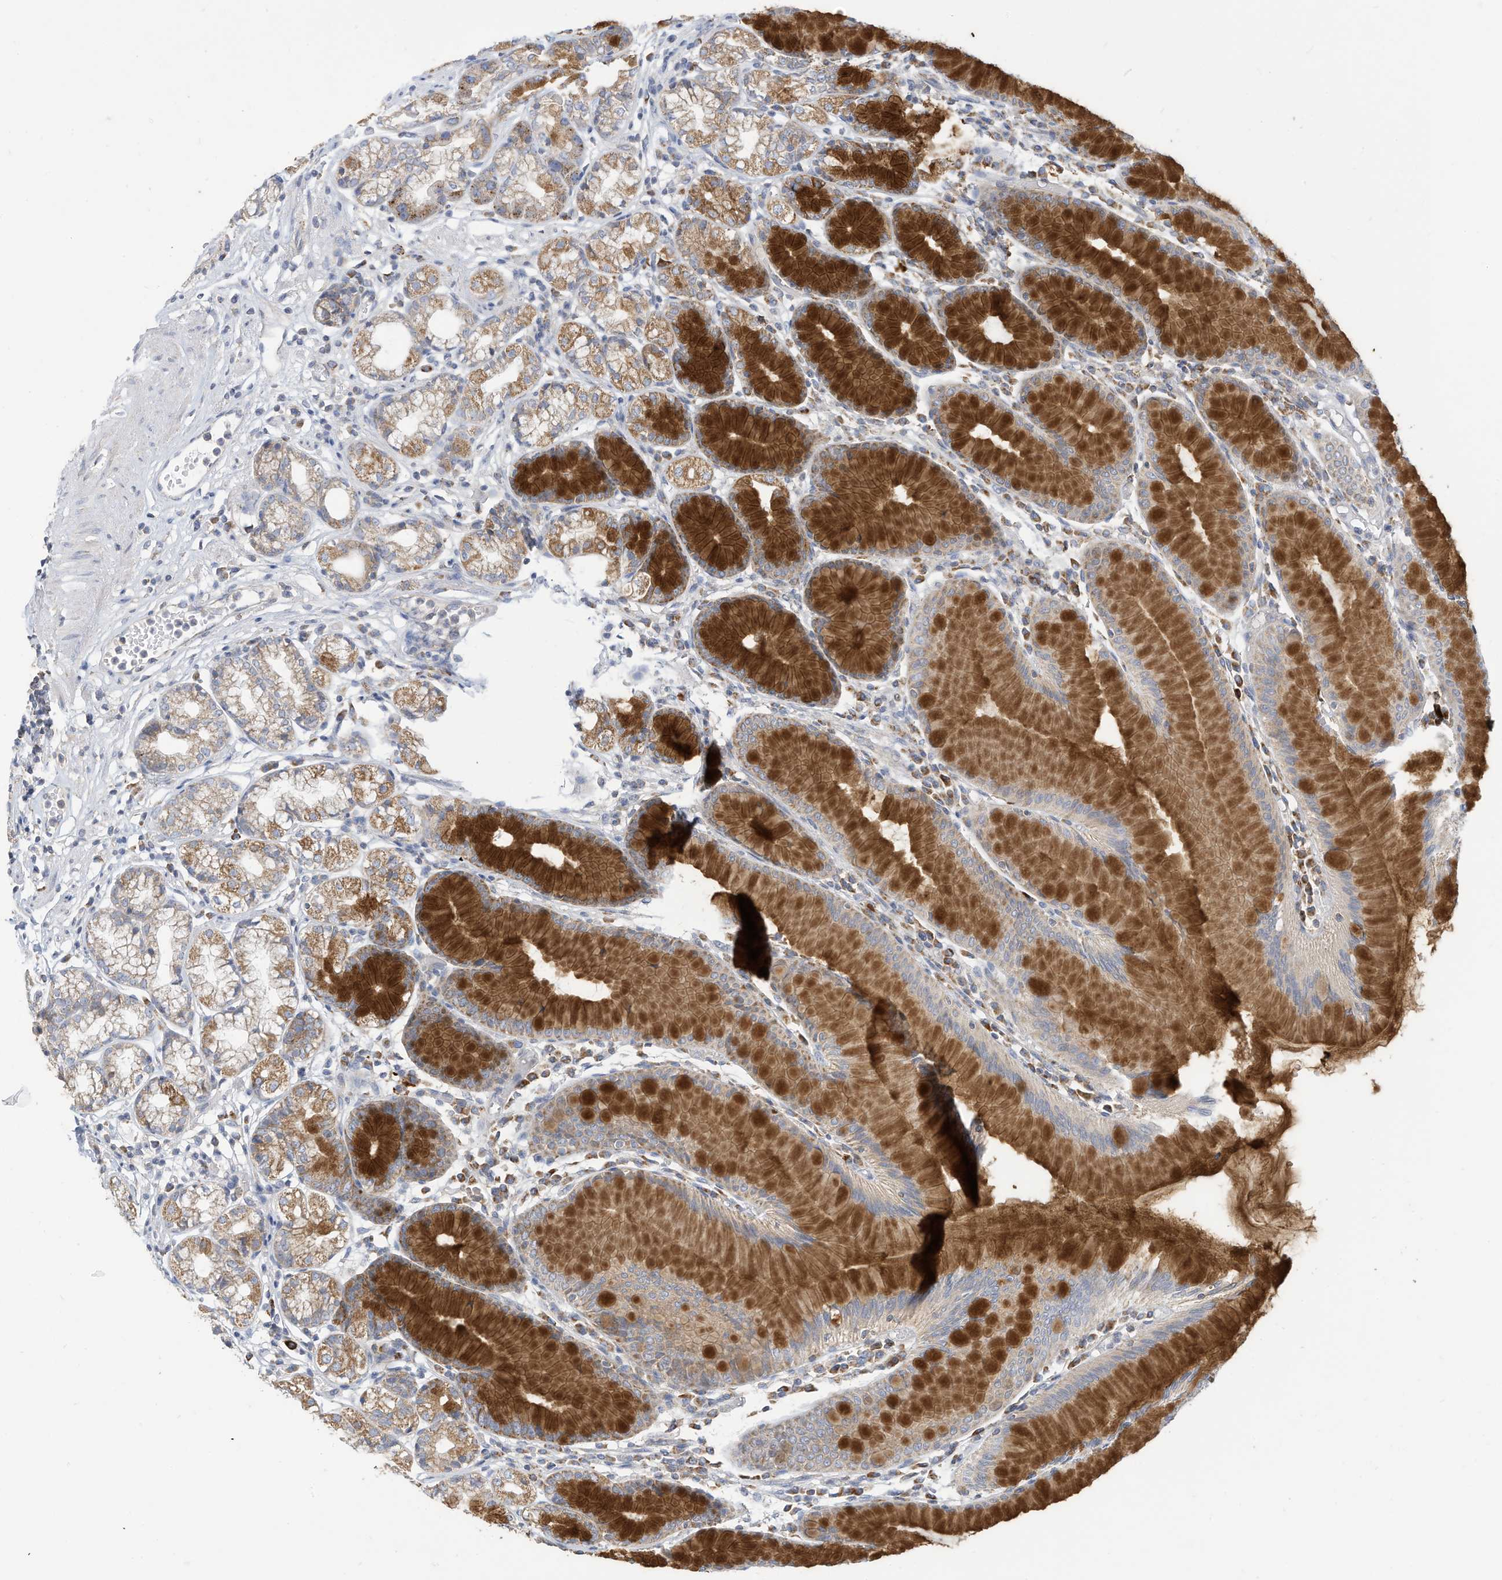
{"staining": {"intensity": "strong", "quantity": ">75%", "location": "cytoplasmic/membranous"}, "tissue": "stomach", "cell_type": "Glandular cells", "image_type": "normal", "snomed": [{"axis": "morphology", "description": "Normal tissue, NOS"}, {"axis": "topography", "description": "Stomach"}], "caption": "Protein staining by IHC exhibits strong cytoplasmic/membranous expression in about >75% of glandular cells in unremarkable stomach.", "gene": "RHOH", "patient": {"sex": "female", "age": 57}}